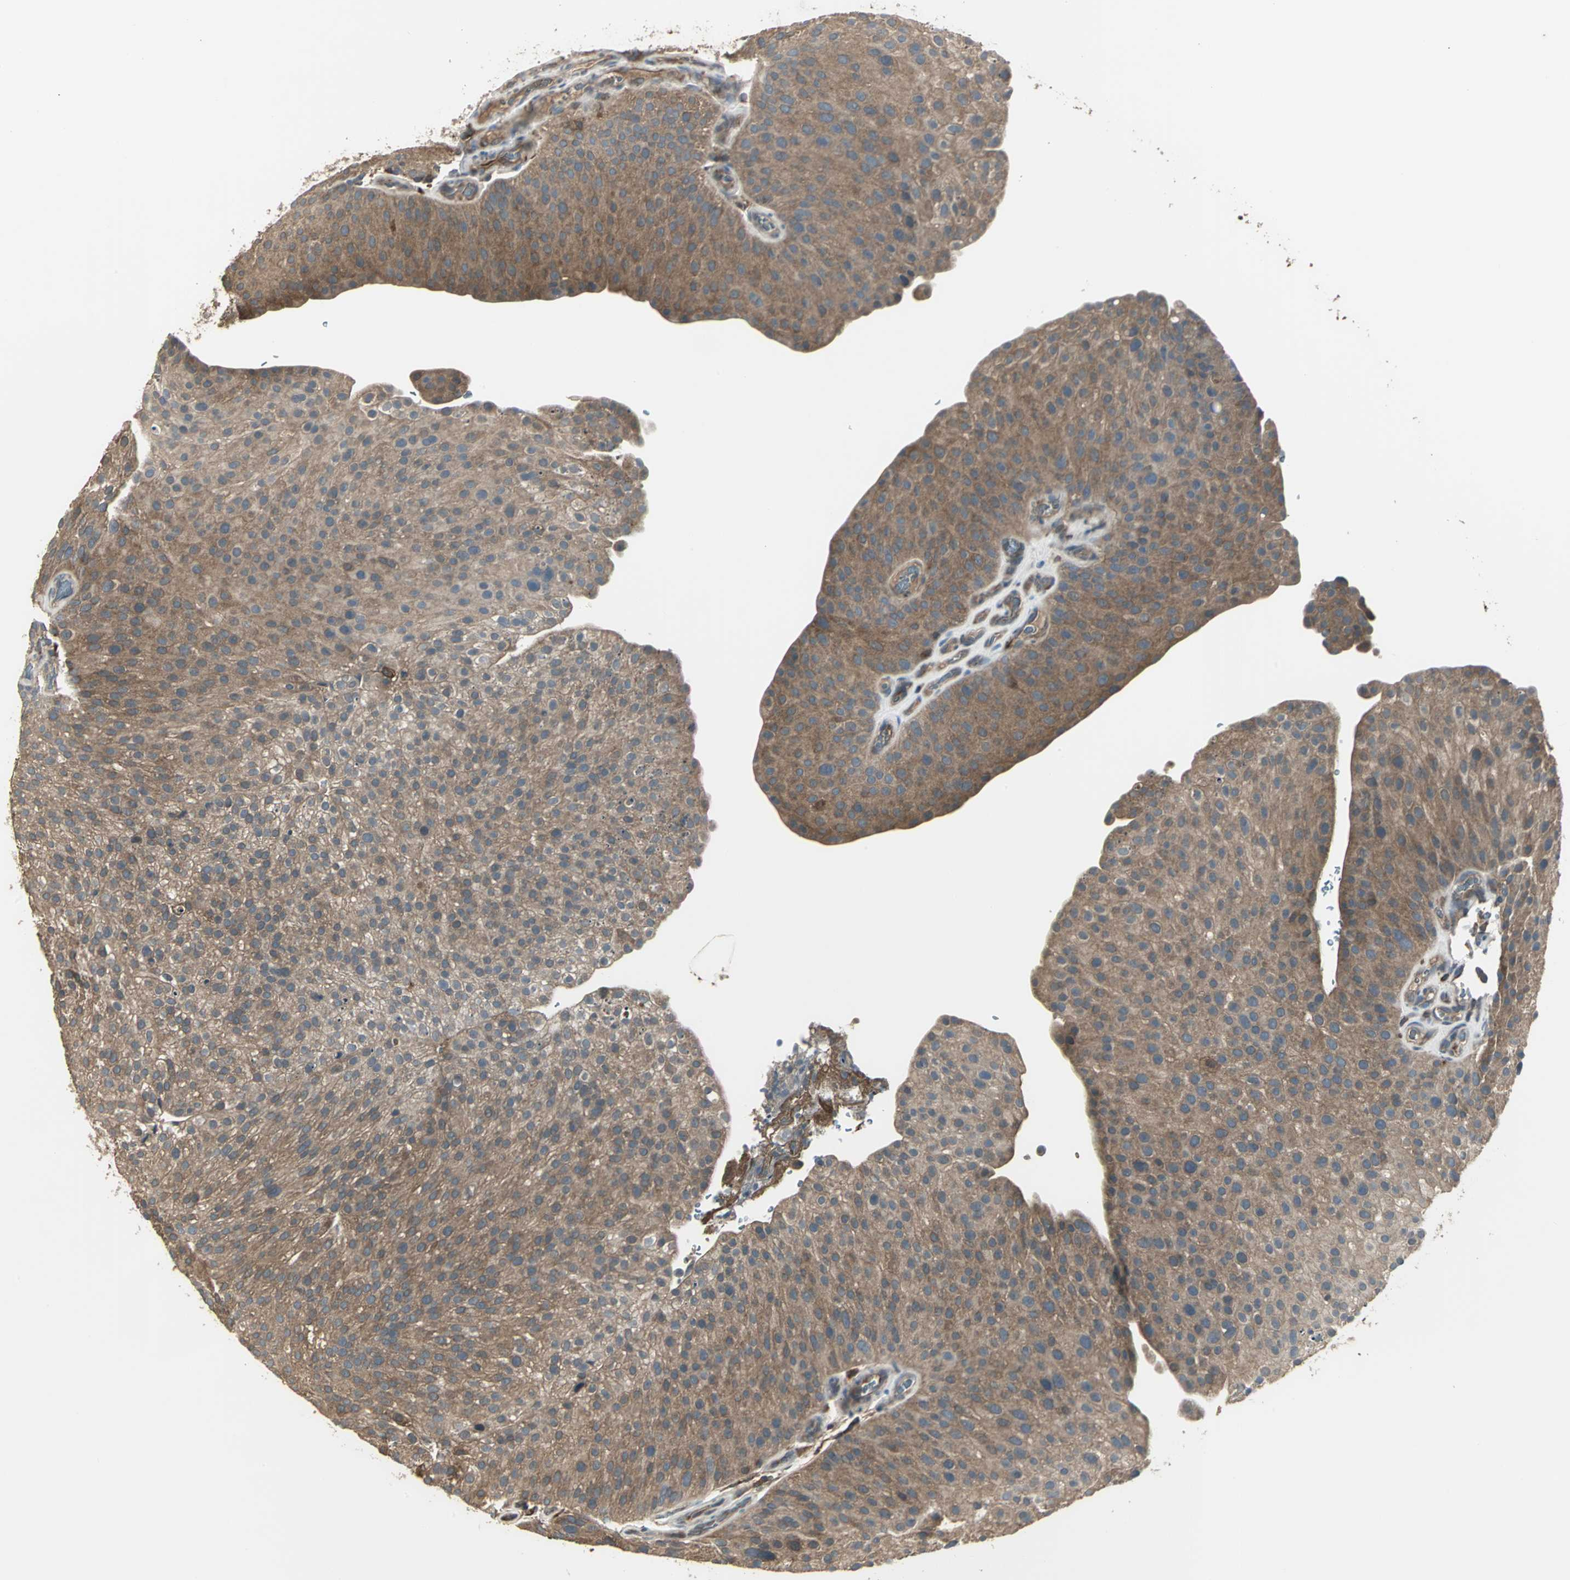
{"staining": {"intensity": "moderate", "quantity": ">75%", "location": "cytoplasmic/membranous"}, "tissue": "urothelial cancer", "cell_type": "Tumor cells", "image_type": "cancer", "snomed": [{"axis": "morphology", "description": "Urothelial carcinoma, Low grade"}, {"axis": "topography", "description": "Smooth muscle"}, {"axis": "topography", "description": "Urinary bladder"}], "caption": "Tumor cells show moderate cytoplasmic/membranous staining in approximately >75% of cells in urothelial cancer. Nuclei are stained in blue.", "gene": "PRXL2B", "patient": {"sex": "male", "age": 60}}